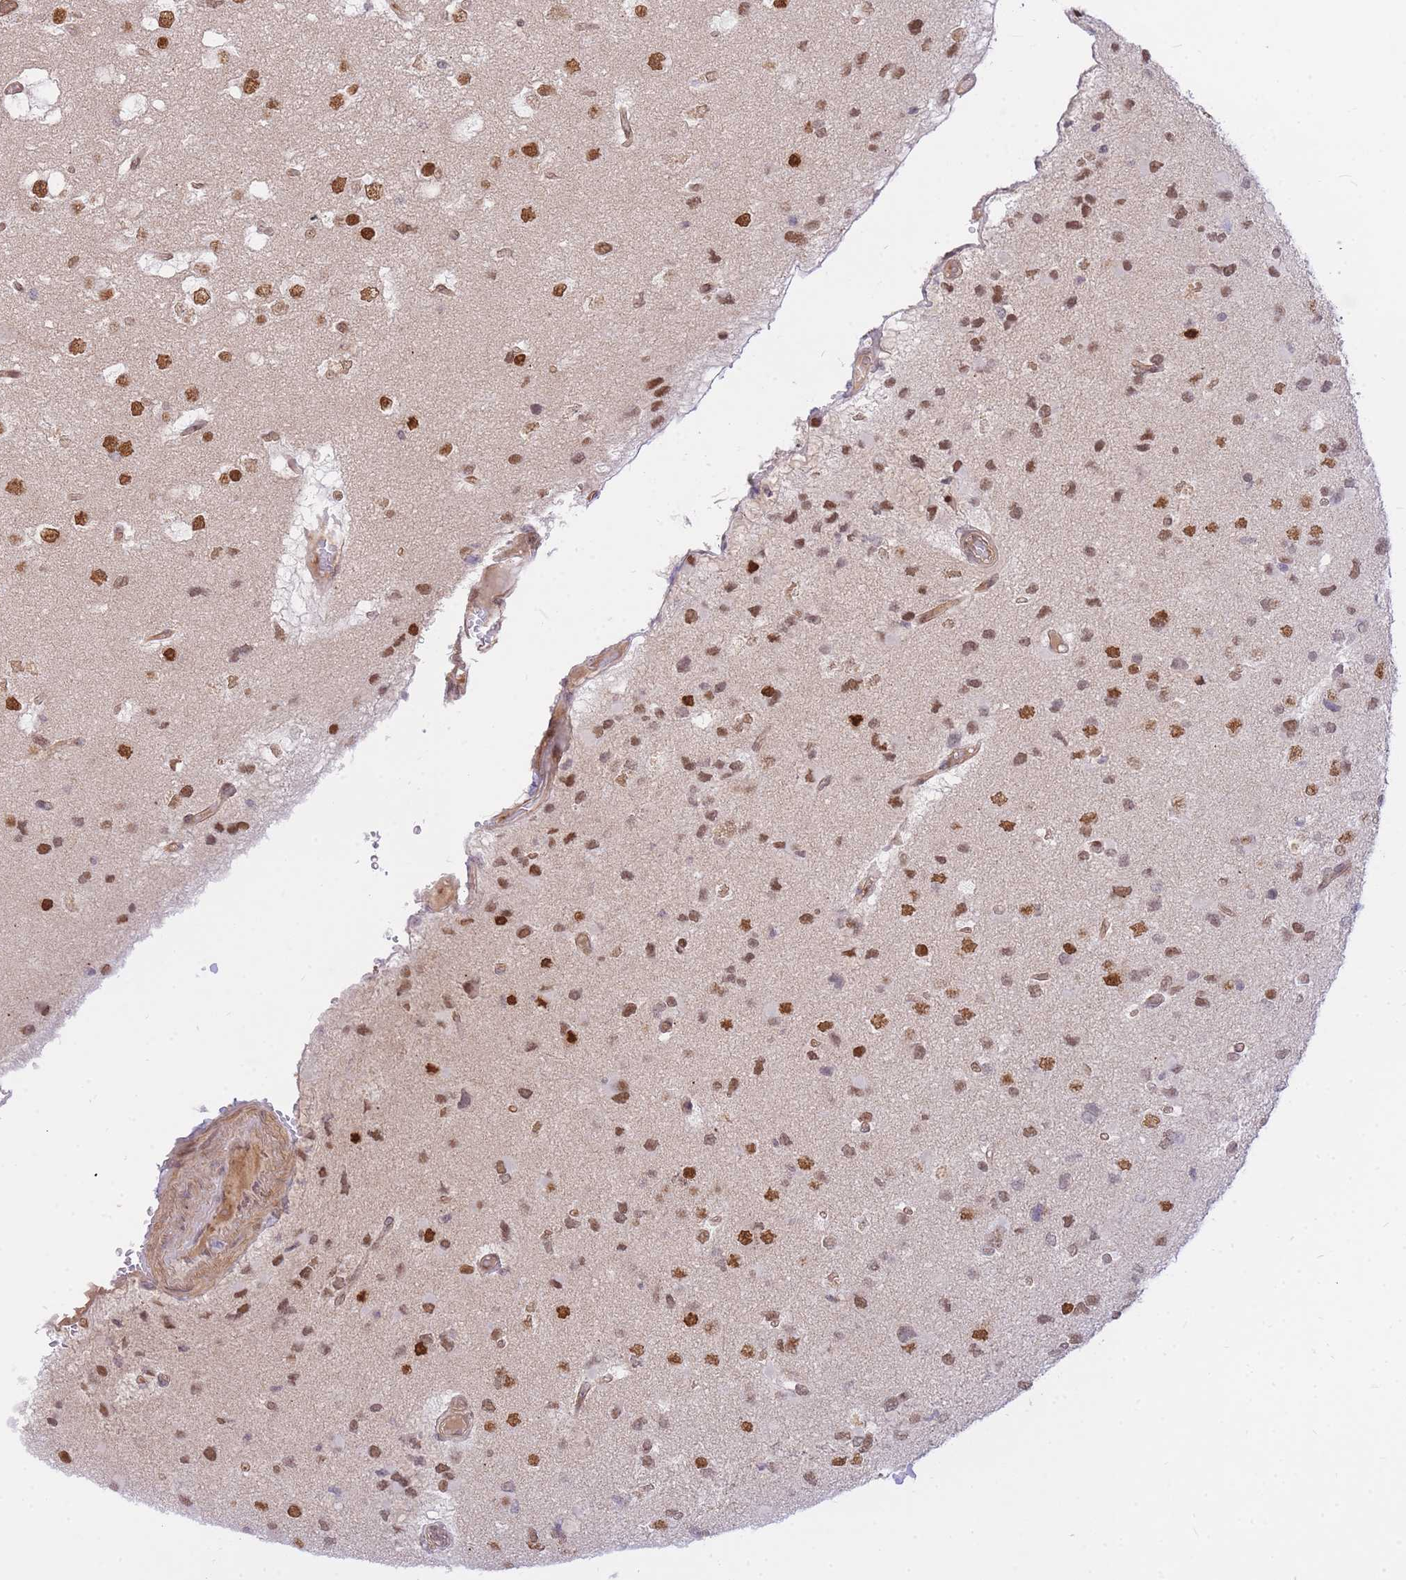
{"staining": {"intensity": "moderate", "quantity": ">75%", "location": "nuclear"}, "tissue": "glioma", "cell_type": "Tumor cells", "image_type": "cancer", "snomed": [{"axis": "morphology", "description": "Glioma, malignant, High grade"}, {"axis": "topography", "description": "Brain"}], "caption": "Malignant high-grade glioma stained with immunohistochemistry reveals moderate nuclear expression in approximately >75% of tumor cells.", "gene": "TLE2", "patient": {"sex": "male", "age": 53}}